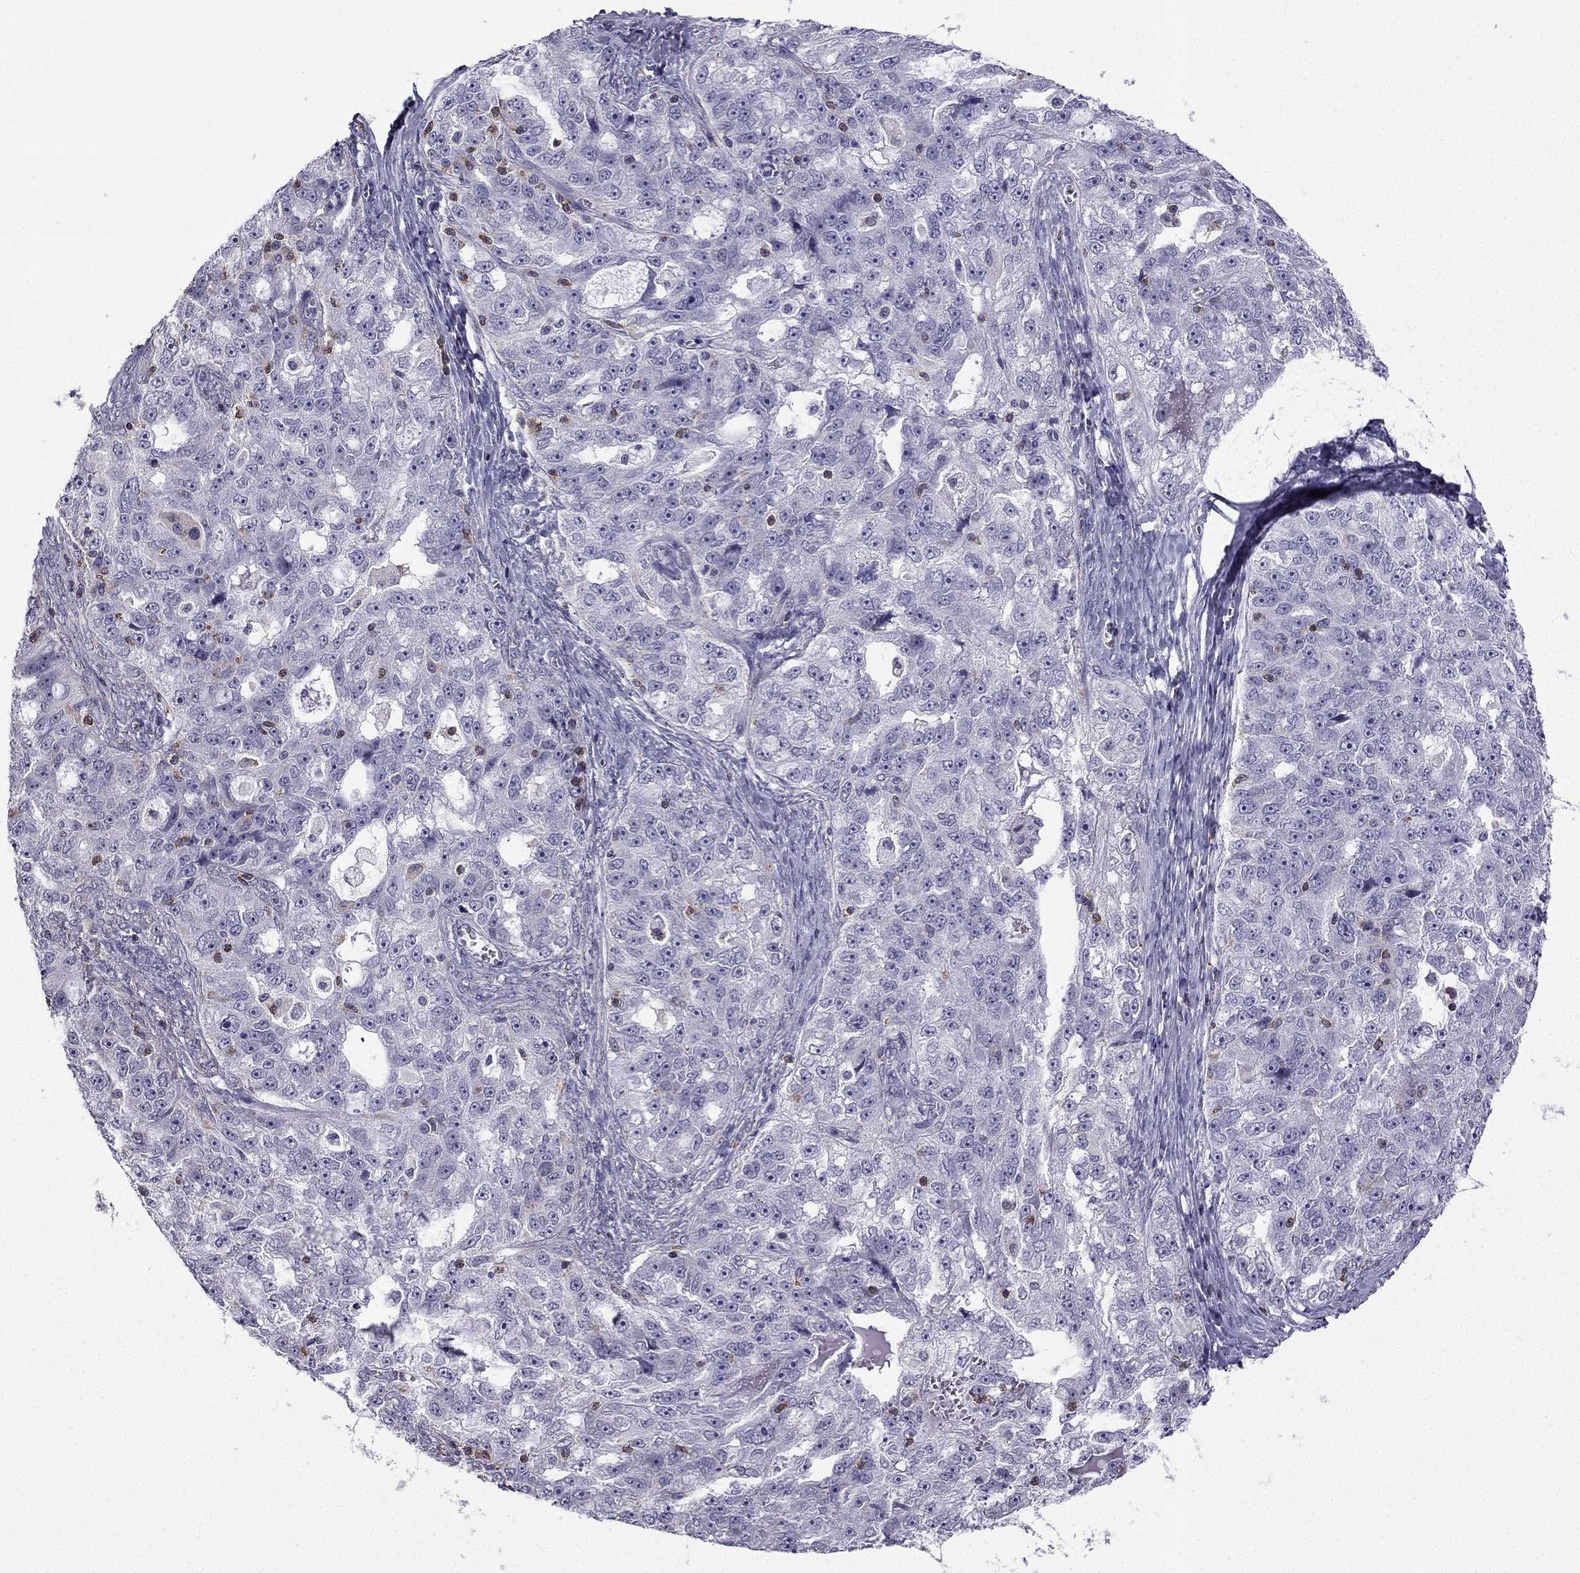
{"staining": {"intensity": "negative", "quantity": "none", "location": "none"}, "tissue": "ovarian cancer", "cell_type": "Tumor cells", "image_type": "cancer", "snomed": [{"axis": "morphology", "description": "Cystadenocarcinoma, serous, NOS"}, {"axis": "topography", "description": "Ovary"}], "caption": "DAB (3,3'-diaminobenzidine) immunohistochemical staining of ovarian cancer (serous cystadenocarcinoma) reveals no significant staining in tumor cells.", "gene": "CCK", "patient": {"sex": "female", "age": 51}}